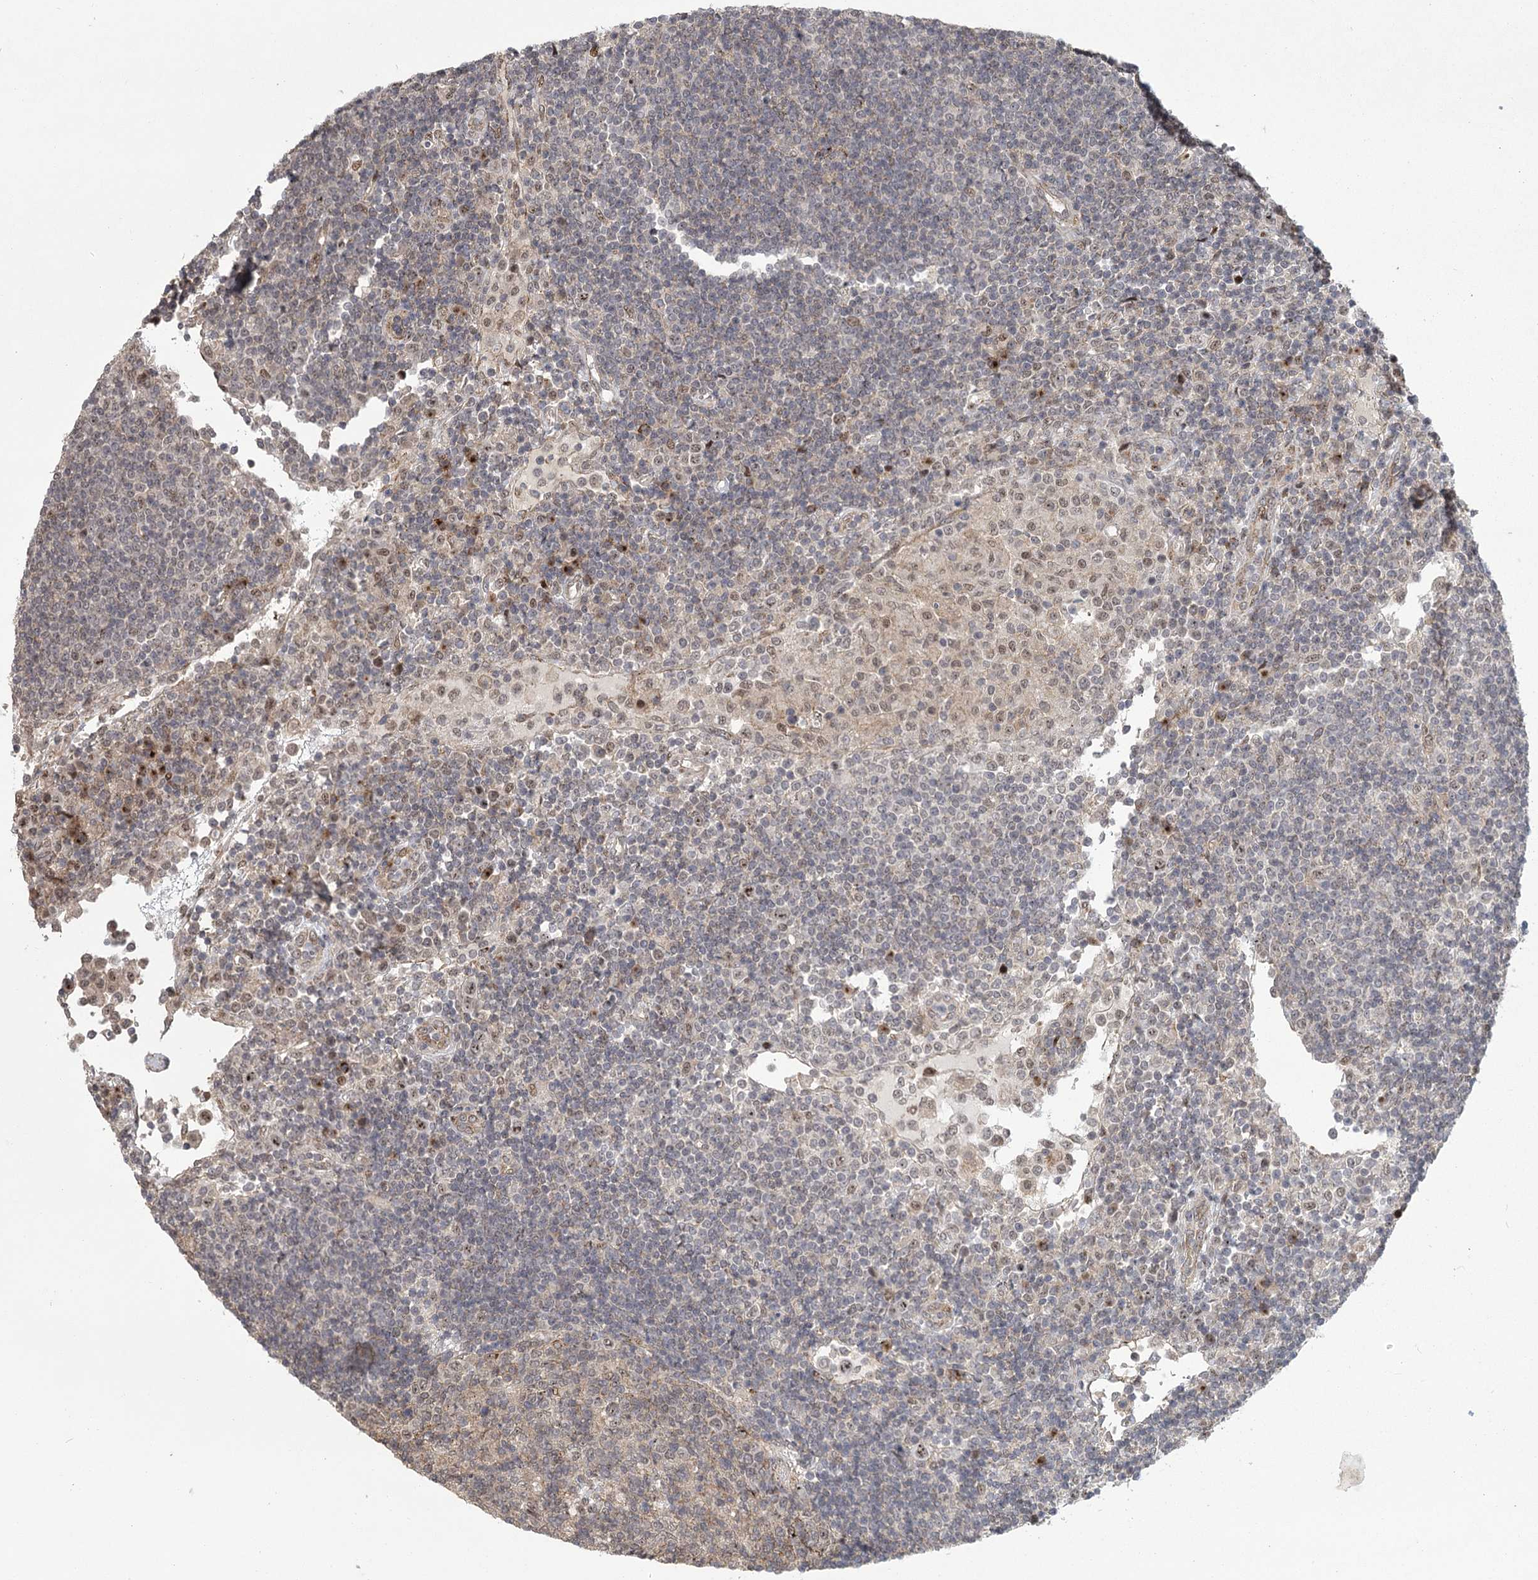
{"staining": {"intensity": "negative", "quantity": "none", "location": "none"}, "tissue": "lymph node", "cell_type": "Germinal center cells", "image_type": "normal", "snomed": [{"axis": "morphology", "description": "Normal tissue, NOS"}, {"axis": "topography", "description": "Lymph node"}], "caption": "An immunohistochemistry histopathology image of benign lymph node is shown. There is no staining in germinal center cells of lymph node. The staining is performed using DAB (3,3'-diaminobenzidine) brown chromogen with nuclei counter-stained in using hematoxylin.", "gene": "PARM1", "patient": {"sex": "female", "age": 53}}